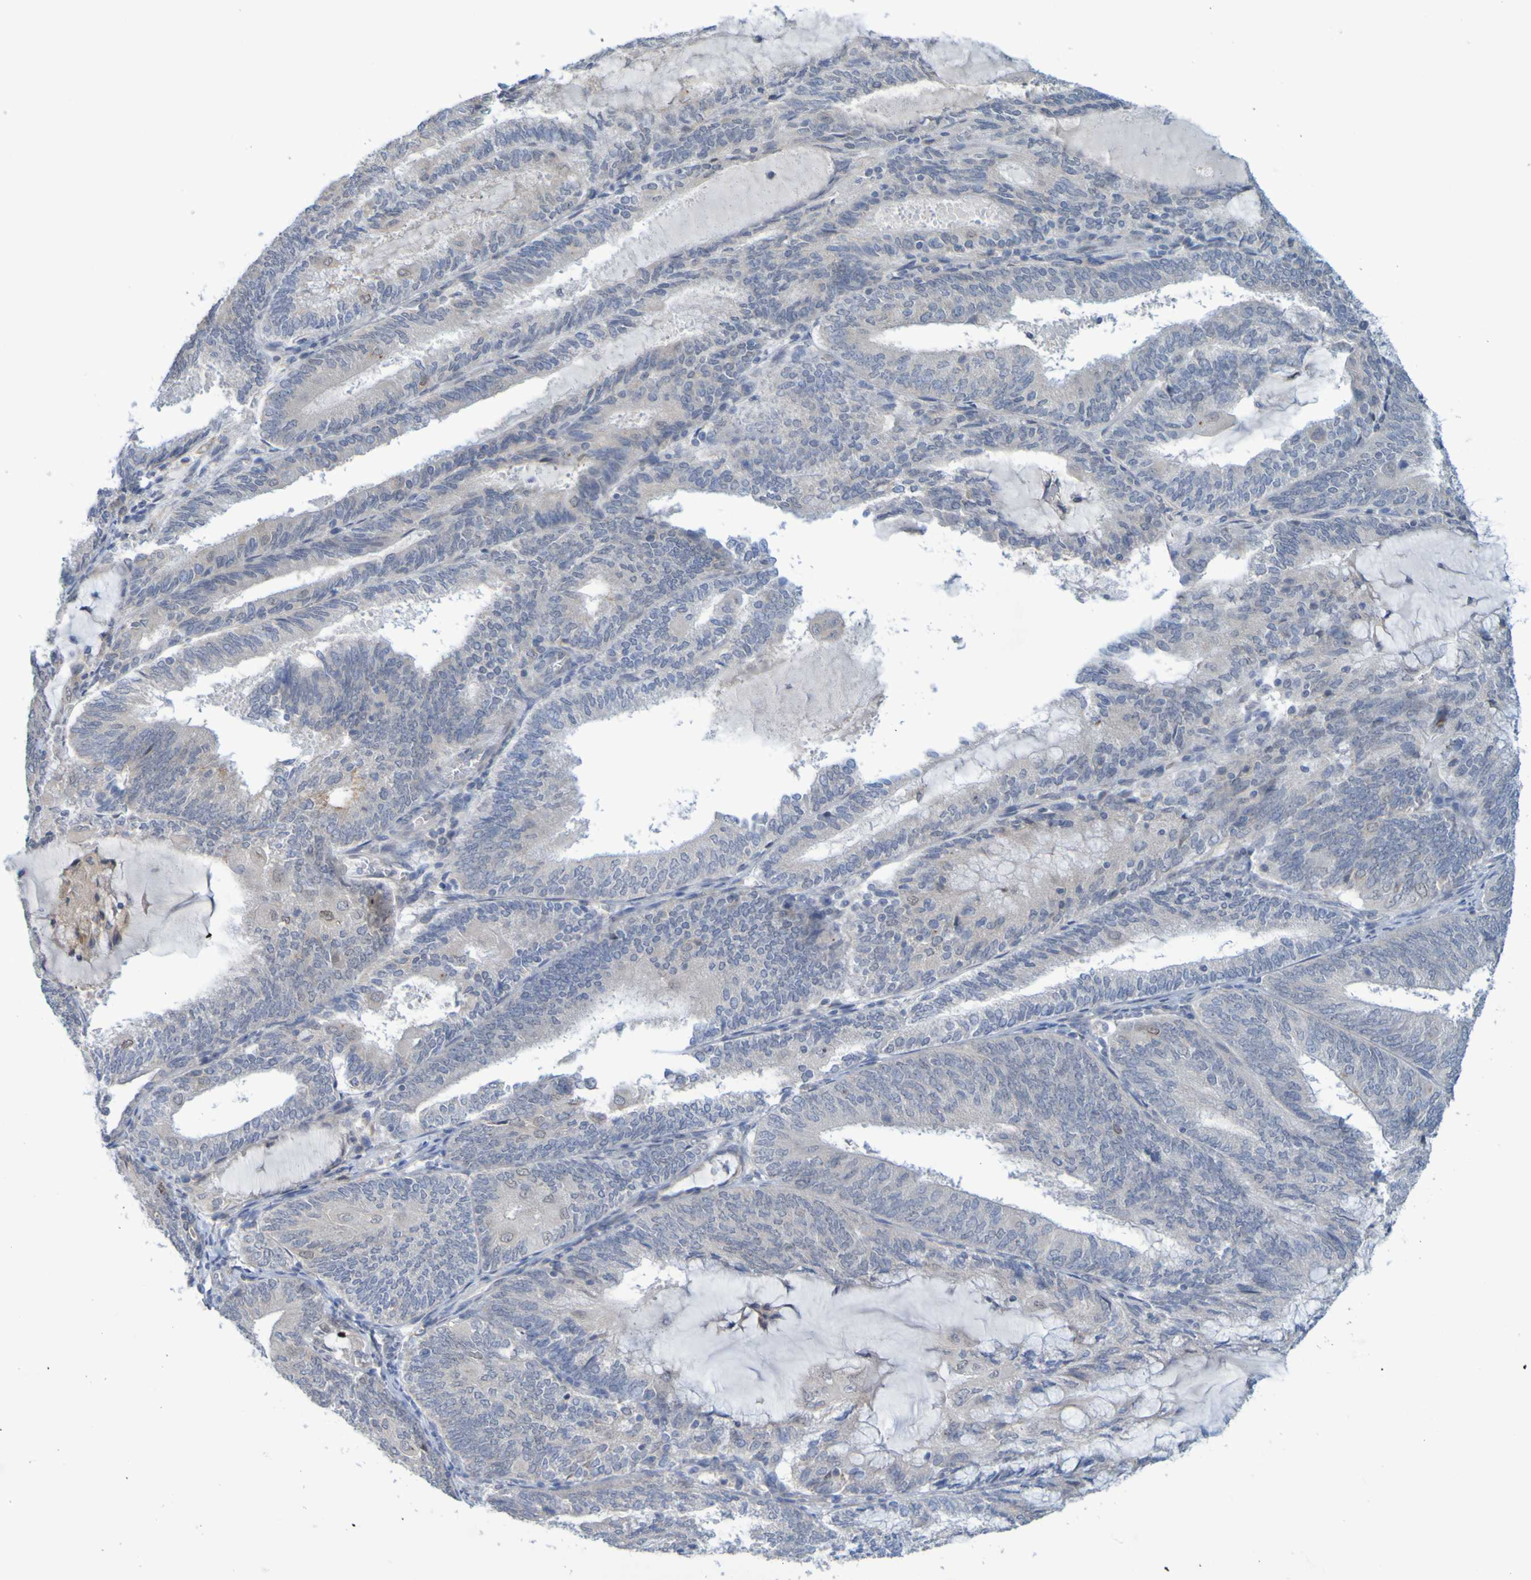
{"staining": {"intensity": "negative", "quantity": "none", "location": "none"}, "tissue": "endometrial cancer", "cell_type": "Tumor cells", "image_type": "cancer", "snomed": [{"axis": "morphology", "description": "Adenocarcinoma, NOS"}, {"axis": "topography", "description": "Endometrium"}], "caption": "Tumor cells show no significant expression in endometrial adenocarcinoma.", "gene": "LILRB5", "patient": {"sex": "female", "age": 81}}